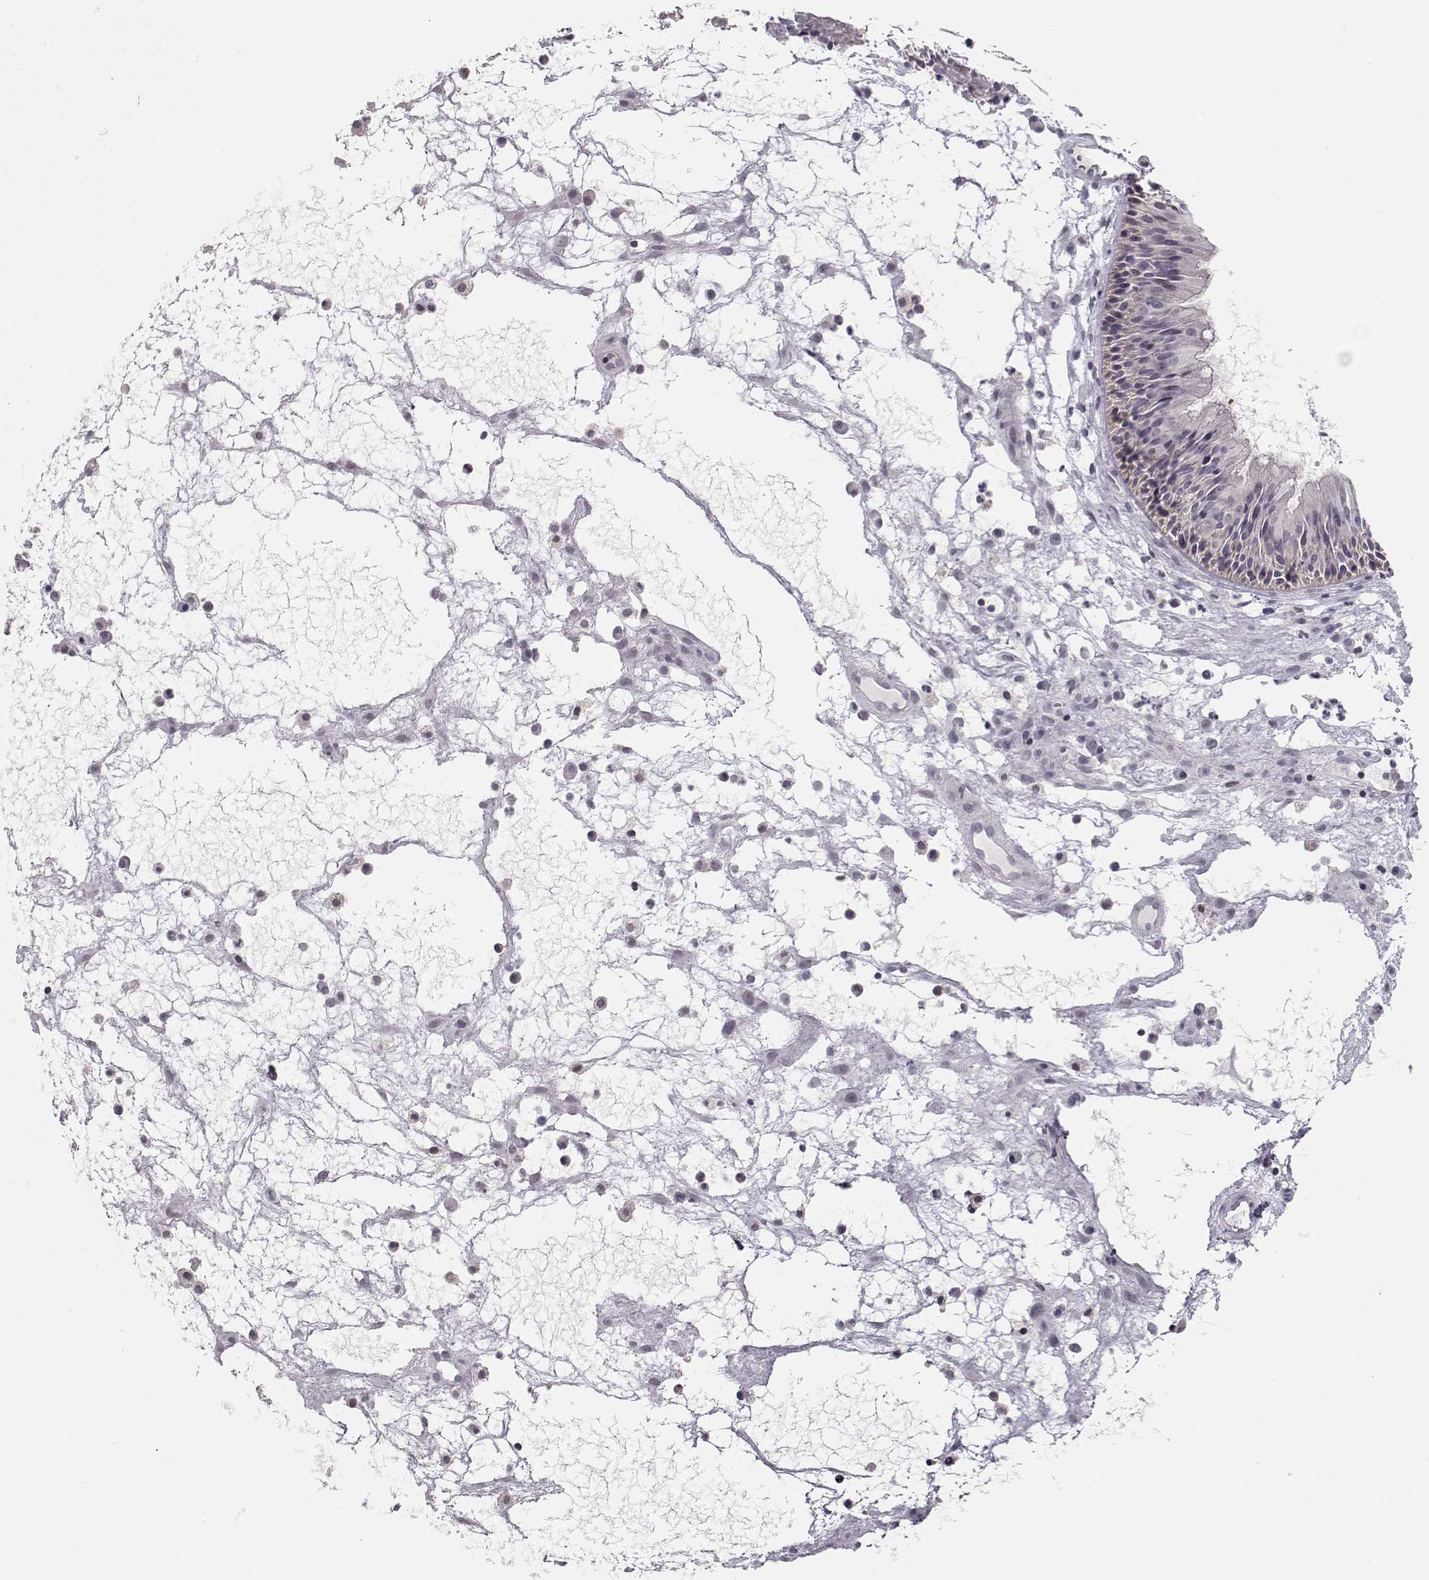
{"staining": {"intensity": "negative", "quantity": "none", "location": "none"}, "tissue": "nasopharynx", "cell_type": "Respiratory epithelial cells", "image_type": "normal", "snomed": [{"axis": "morphology", "description": "Normal tissue, NOS"}, {"axis": "topography", "description": "Nasopharynx"}], "caption": "Nasopharynx stained for a protein using immunohistochemistry reveals no staining respiratory epithelial cells.", "gene": "TEPP", "patient": {"sex": "male", "age": 31}}